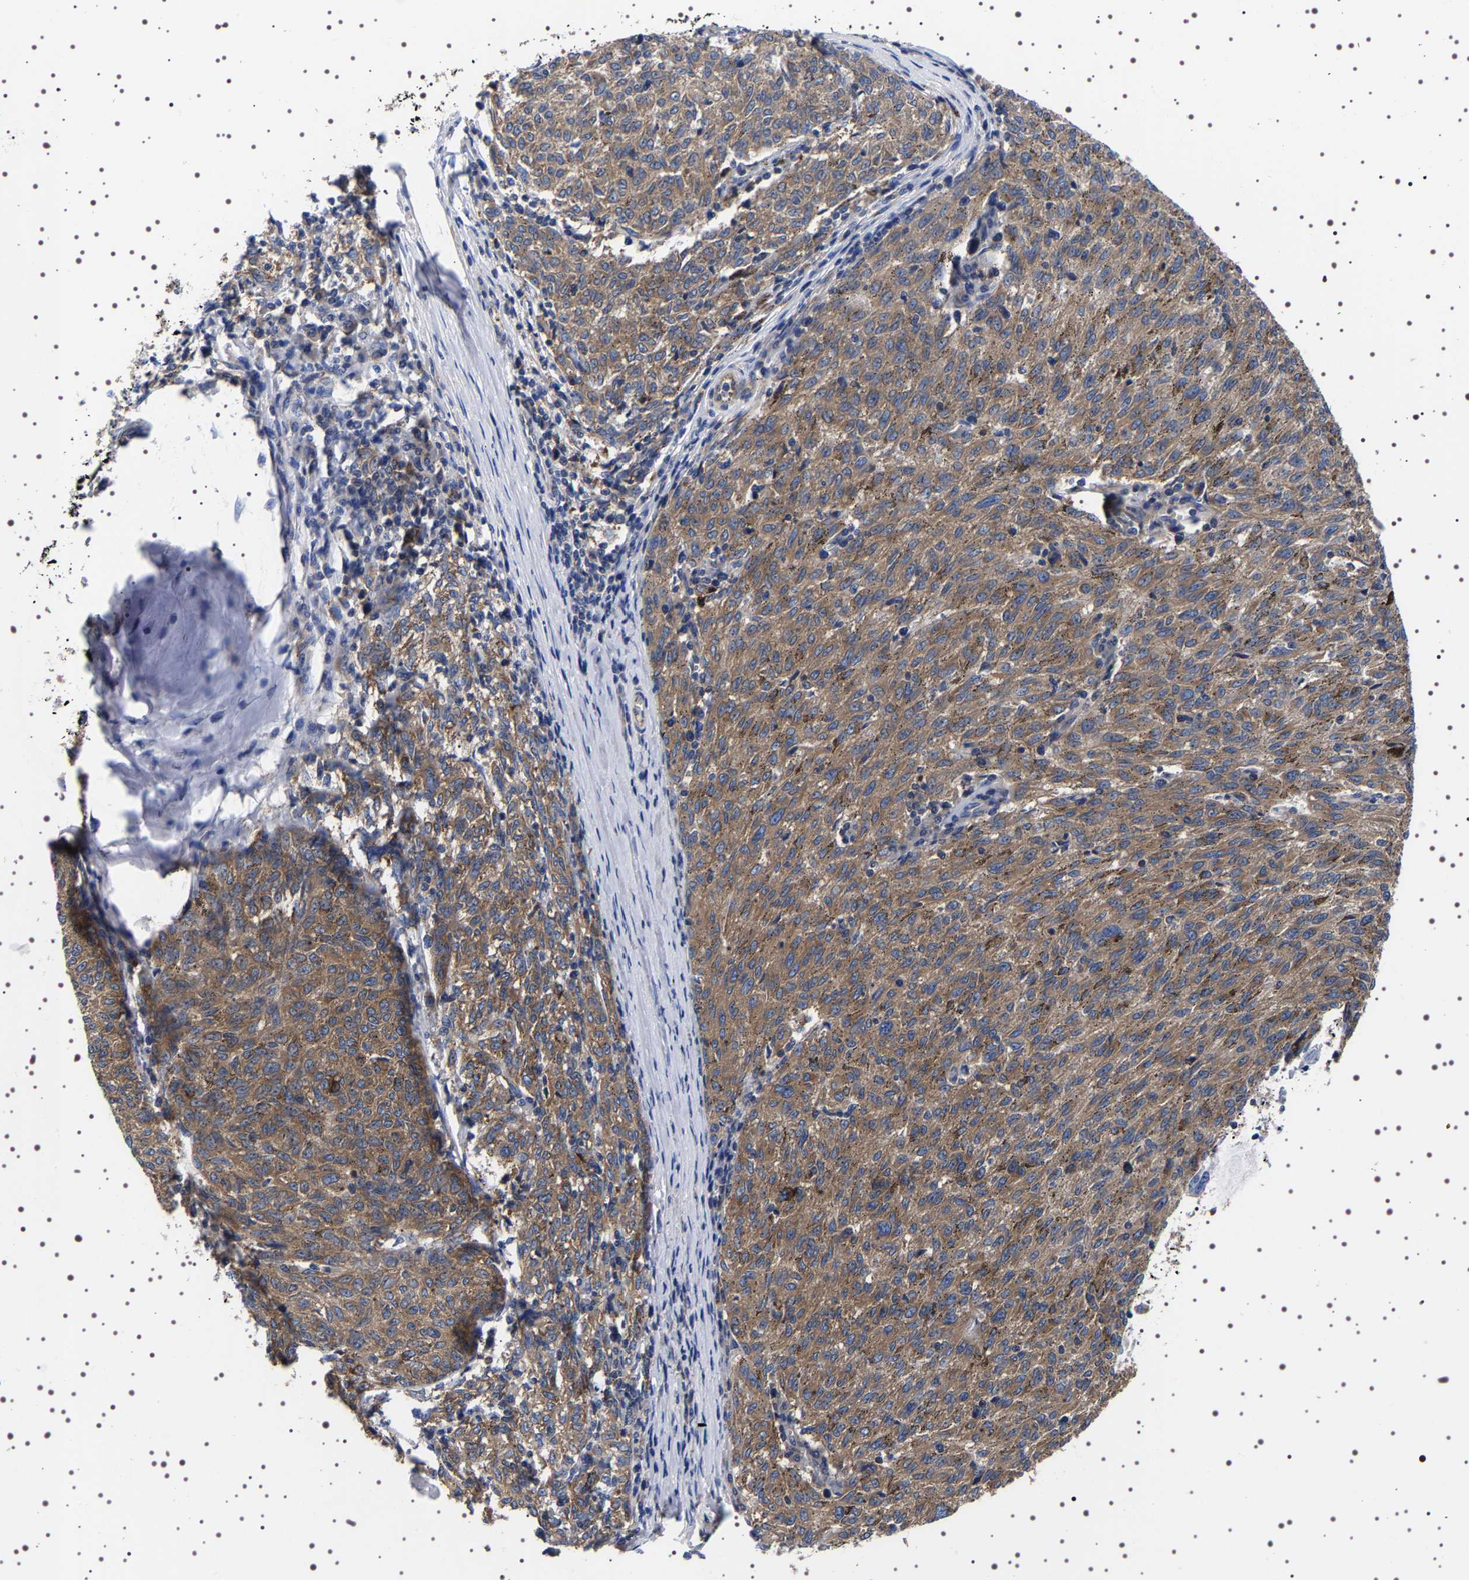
{"staining": {"intensity": "moderate", "quantity": ">75%", "location": "cytoplasmic/membranous"}, "tissue": "melanoma", "cell_type": "Tumor cells", "image_type": "cancer", "snomed": [{"axis": "morphology", "description": "Malignant melanoma, NOS"}, {"axis": "topography", "description": "Skin"}], "caption": "Immunohistochemistry staining of melanoma, which demonstrates medium levels of moderate cytoplasmic/membranous staining in about >75% of tumor cells indicating moderate cytoplasmic/membranous protein positivity. The staining was performed using DAB (3,3'-diaminobenzidine) (brown) for protein detection and nuclei were counterstained in hematoxylin (blue).", "gene": "DARS1", "patient": {"sex": "female", "age": 72}}